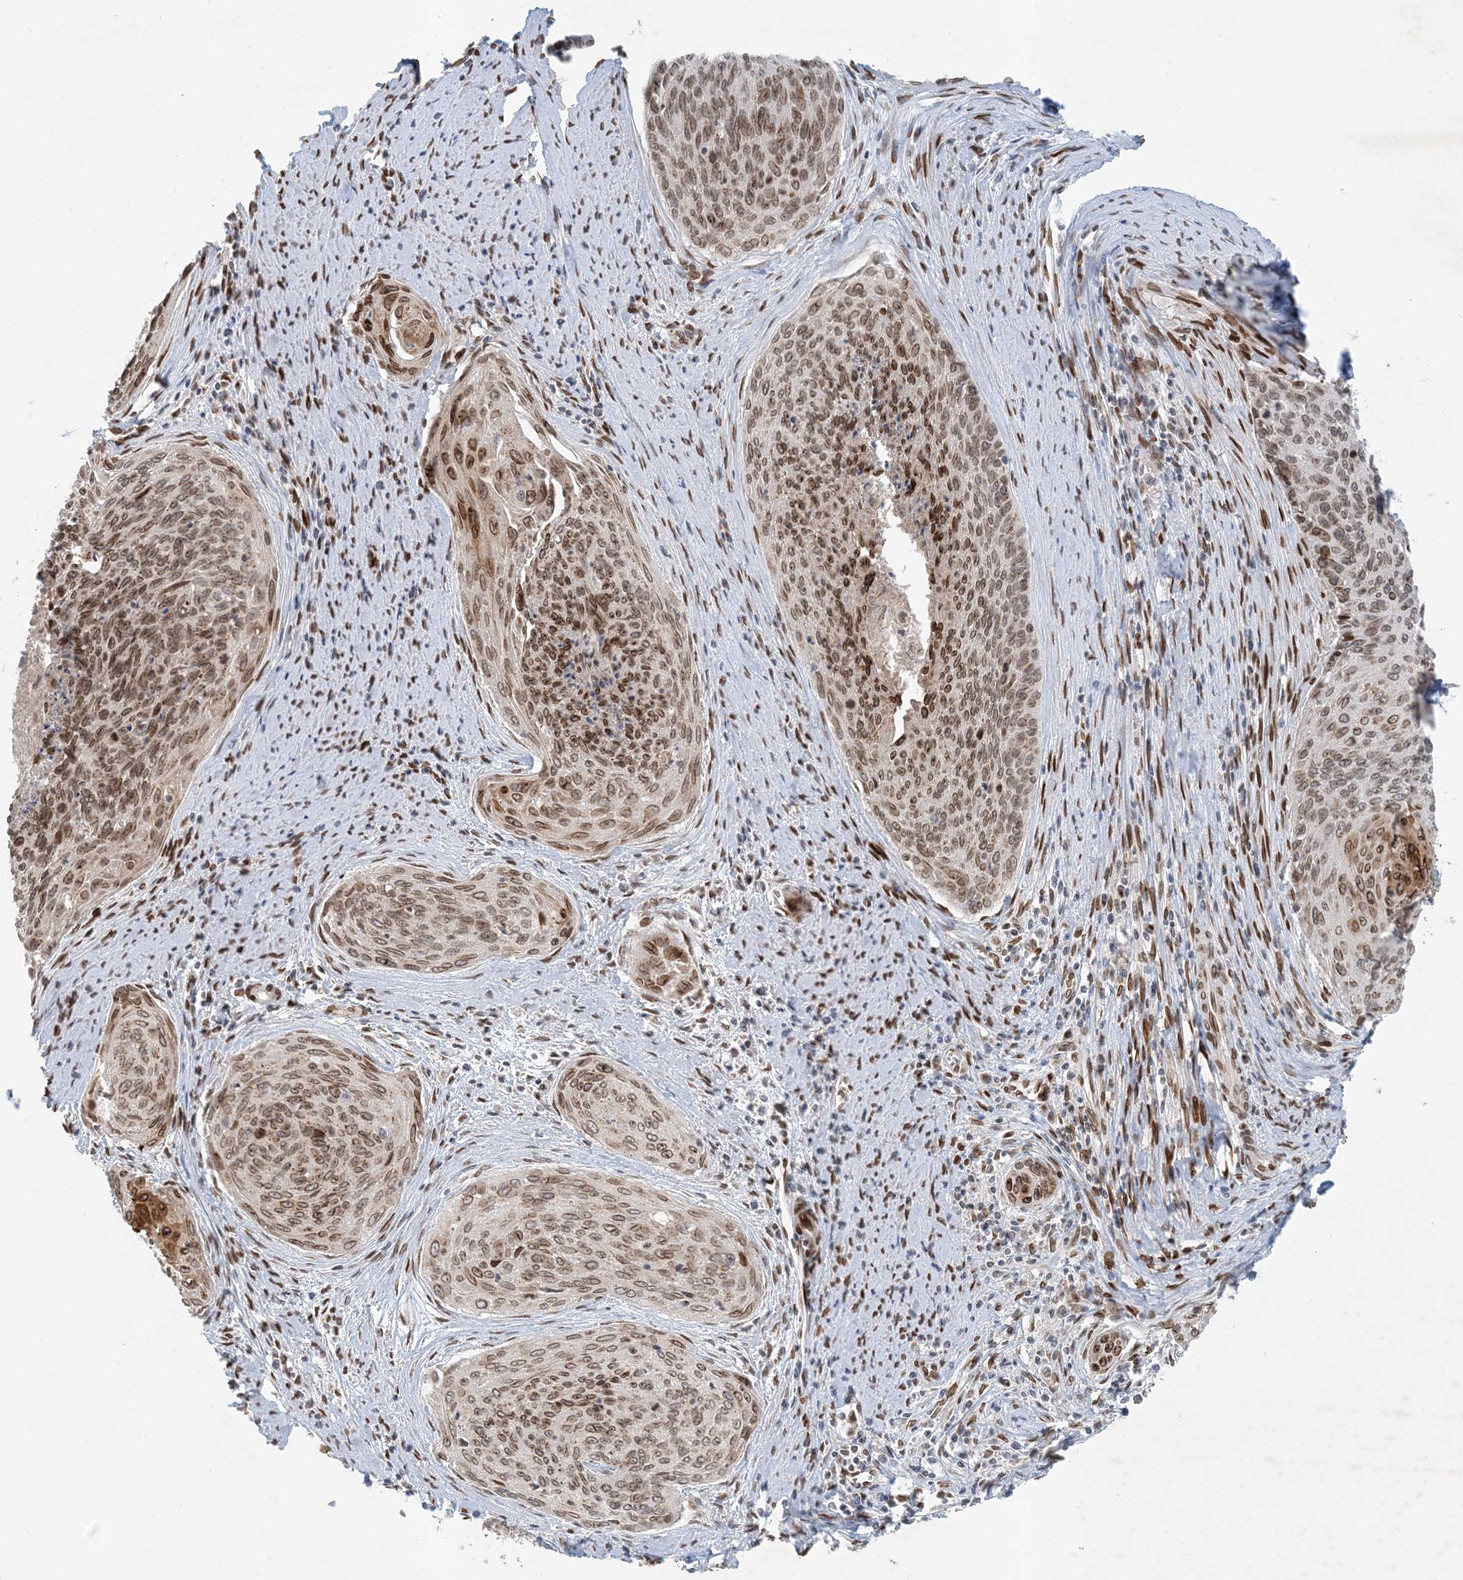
{"staining": {"intensity": "moderate", "quantity": ">75%", "location": "cytoplasmic/membranous,nuclear"}, "tissue": "cervical cancer", "cell_type": "Tumor cells", "image_type": "cancer", "snomed": [{"axis": "morphology", "description": "Squamous cell carcinoma, NOS"}, {"axis": "topography", "description": "Cervix"}], "caption": "IHC (DAB (3,3'-diaminobenzidine)) staining of human cervical cancer displays moderate cytoplasmic/membranous and nuclear protein expression in approximately >75% of tumor cells.", "gene": "SLC35A2", "patient": {"sex": "female", "age": 55}}